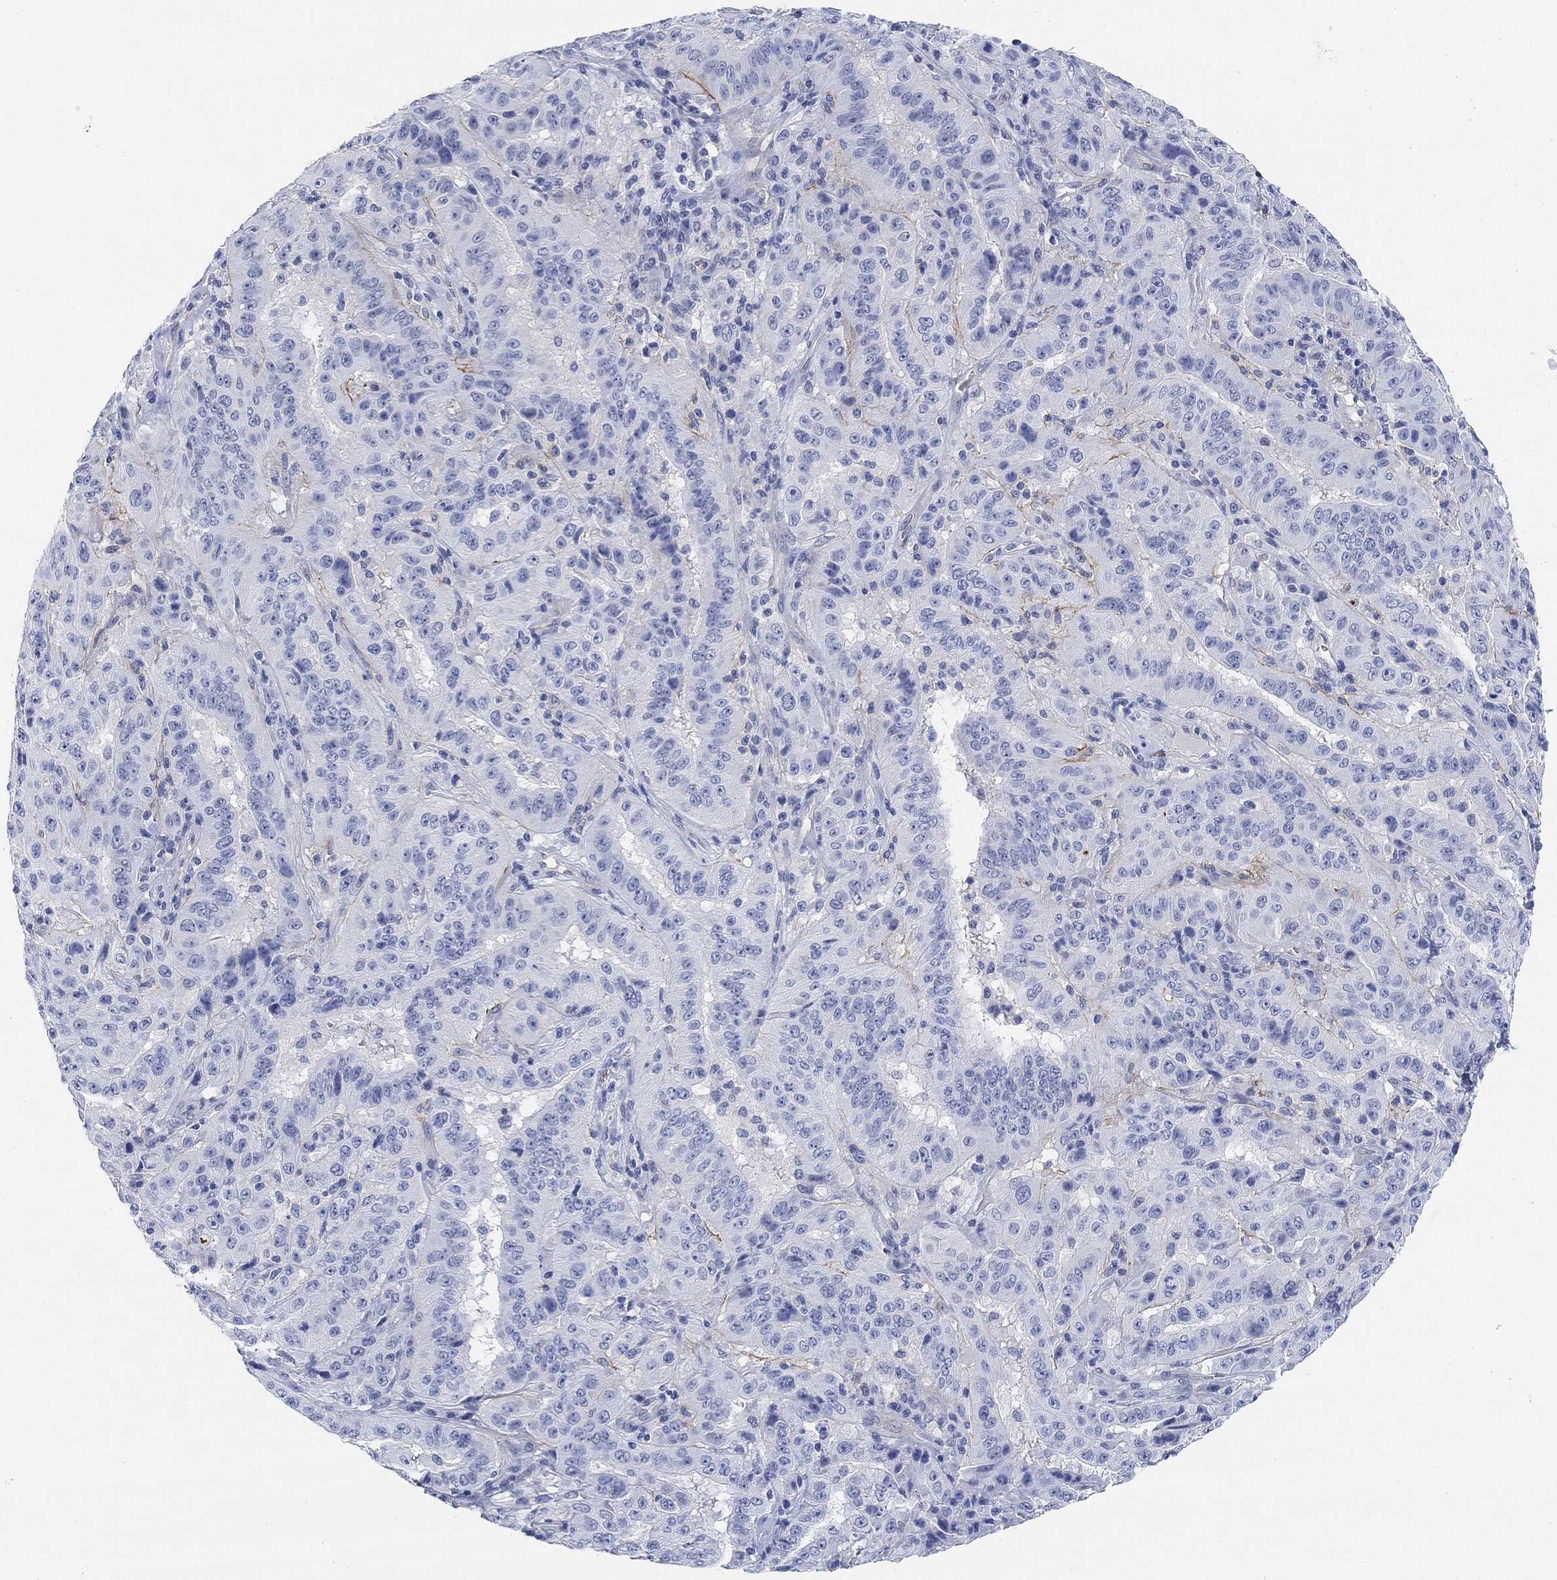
{"staining": {"intensity": "negative", "quantity": "none", "location": "none"}, "tissue": "pancreatic cancer", "cell_type": "Tumor cells", "image_type": "cancer", "snomed": [{"axis": "morphology", "description": "Adenocarcinoma, NOS"}, {"axis": "topography", "description": "Pancreas"}], "caption": "The immunohistochemistry image has no significant expression in tumor cells of adenocarcinoma (pancreatic) tissue. (Immunohistochemistry (ihc), brightfield microscopy, high magnification).", "gene": "PAX6", "patient": {"sex": "male", "age": 63}}